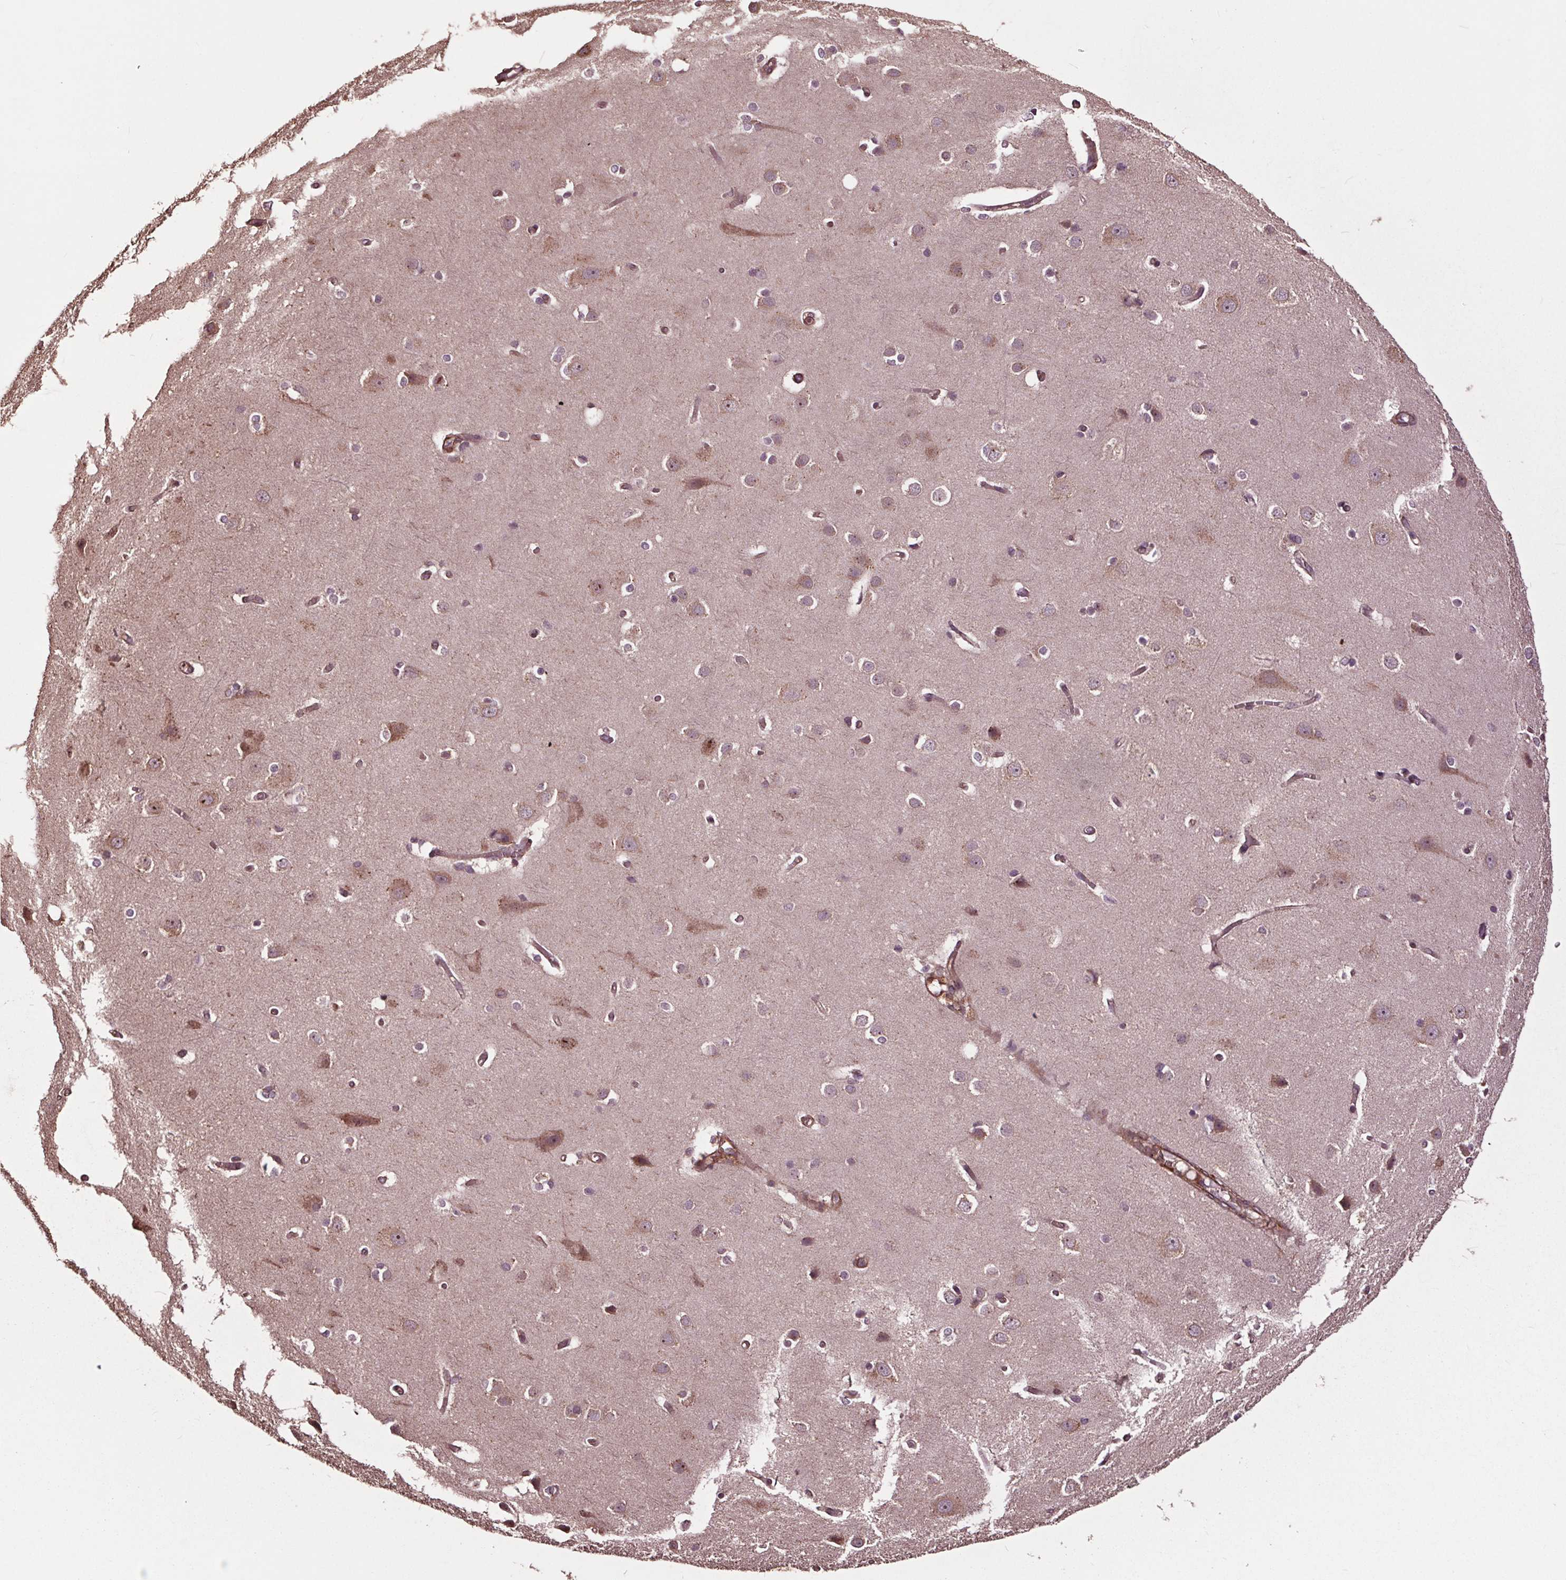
{"staining": {"intensity": "moderate", "quantity": "25%-75%", "location": "cytoplasmic/membranous"}, "tissue": "cerebral cortex", "cell_type": "Endothelial cells", "image_type": "normal", "snomed": [{"axis": "morphology", "description": "Normal tissue, NOS"}, {"axis": "topography", "description": "Cerebral cortex"}], "caption": "A high-resolution histopathology image shows immunohistochemistry staining of unremarkable cerebral cortex, which displays moderate cytoplasmic/membranous expression in about 25%-75% of endothelial cells.", "gene": "CEP95", "patient": {"sex": "male", "age": 37}}